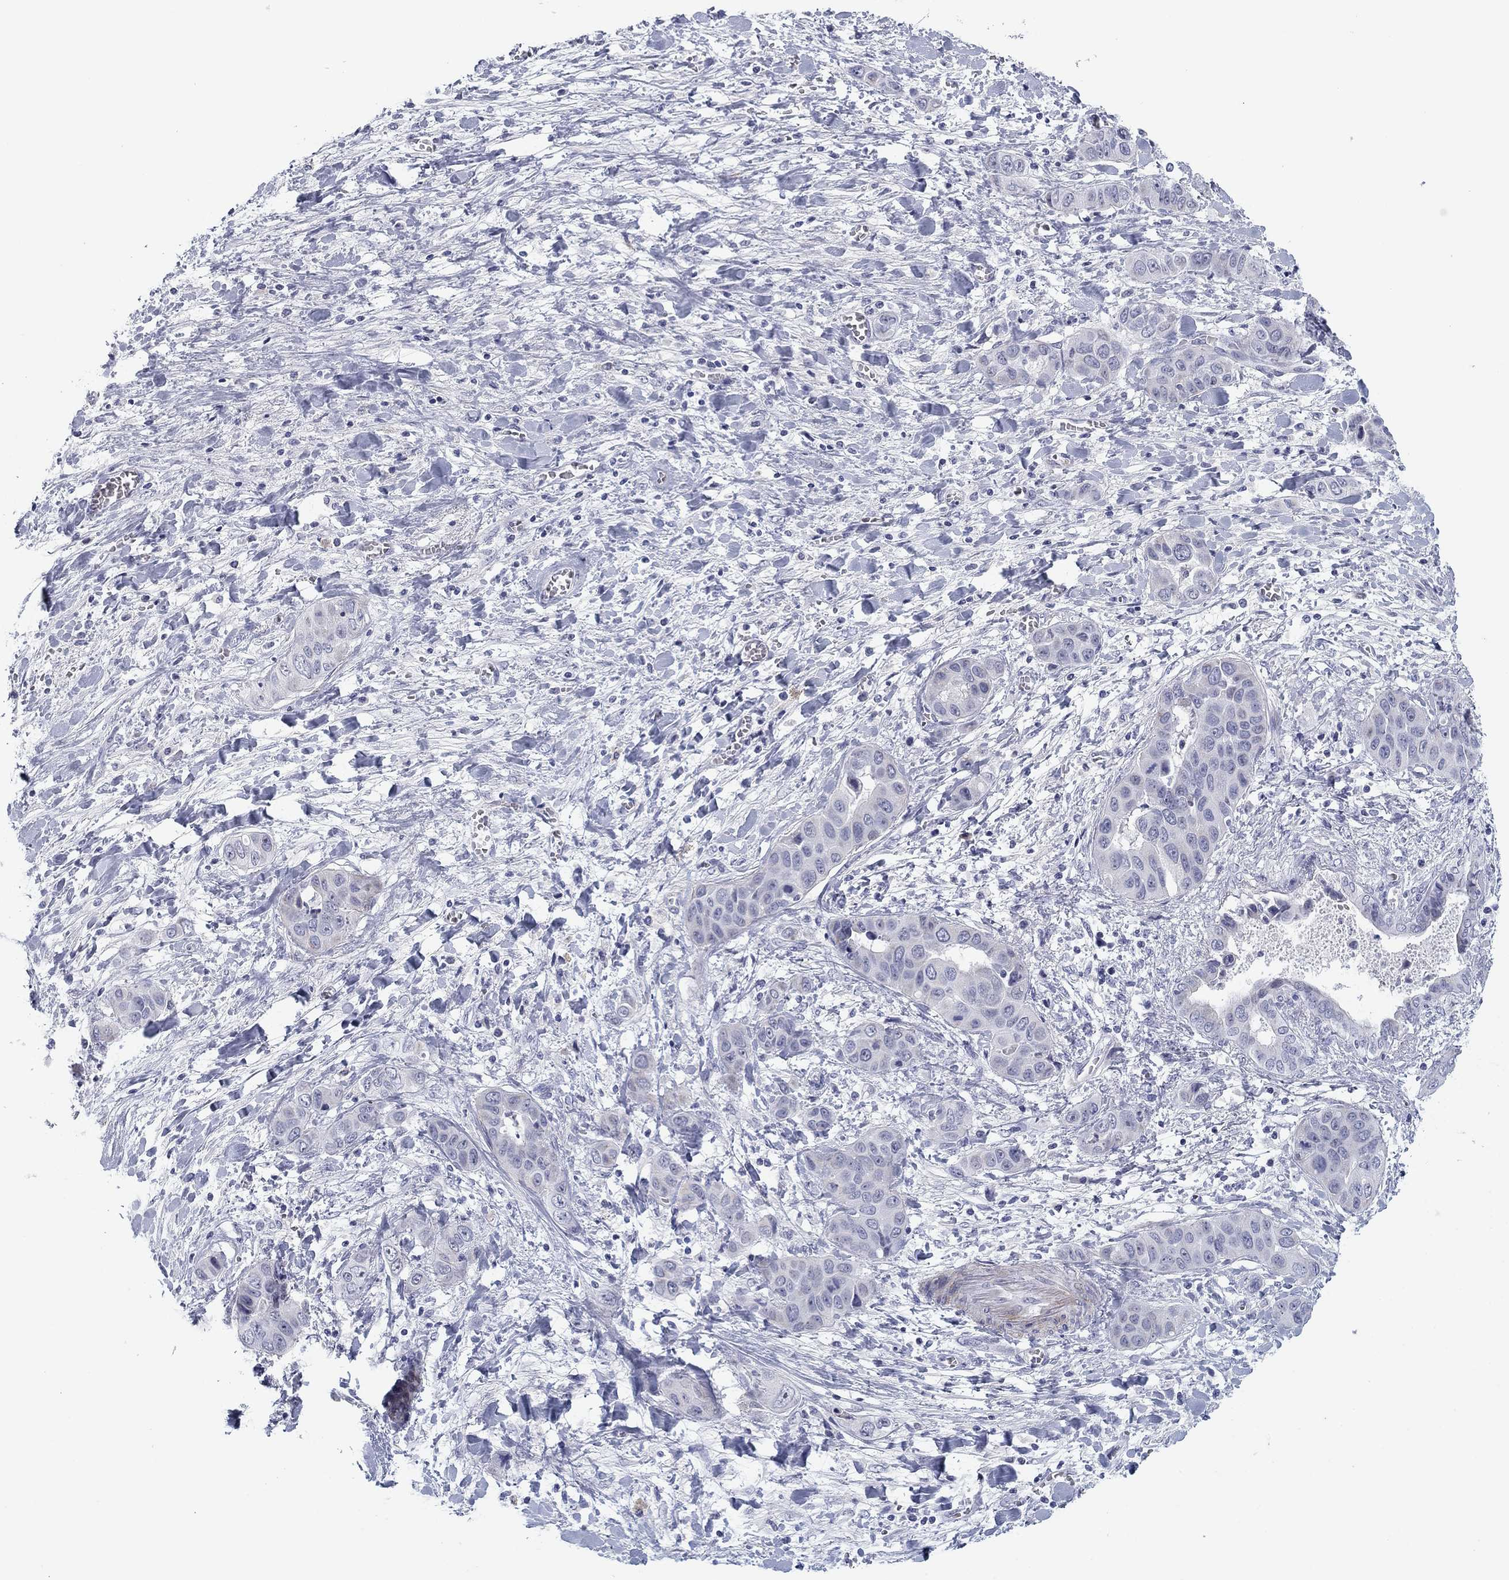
{"staining": {"intensity": "negative", "quantity": "none", "location": "none"}, "tissue": "liver cancer", "cell_type": "Tumor cells", "image_type": "cancer", "snomed": [{"axis": "morphology", "description": "Cholangiocarcinoma"}, {"axis": "topography", "description": "Liver"}], "caption": "Immunohistochemistry photomicrograph of neoplastic tissue: human cholangiocarcinoma (liver) stained with DAB (3,3'-diaminobenzidine) shows no significant protein staining in tumor cells.", "gene": "PRPH", "patient": {"sex": "female", "age": 52}}